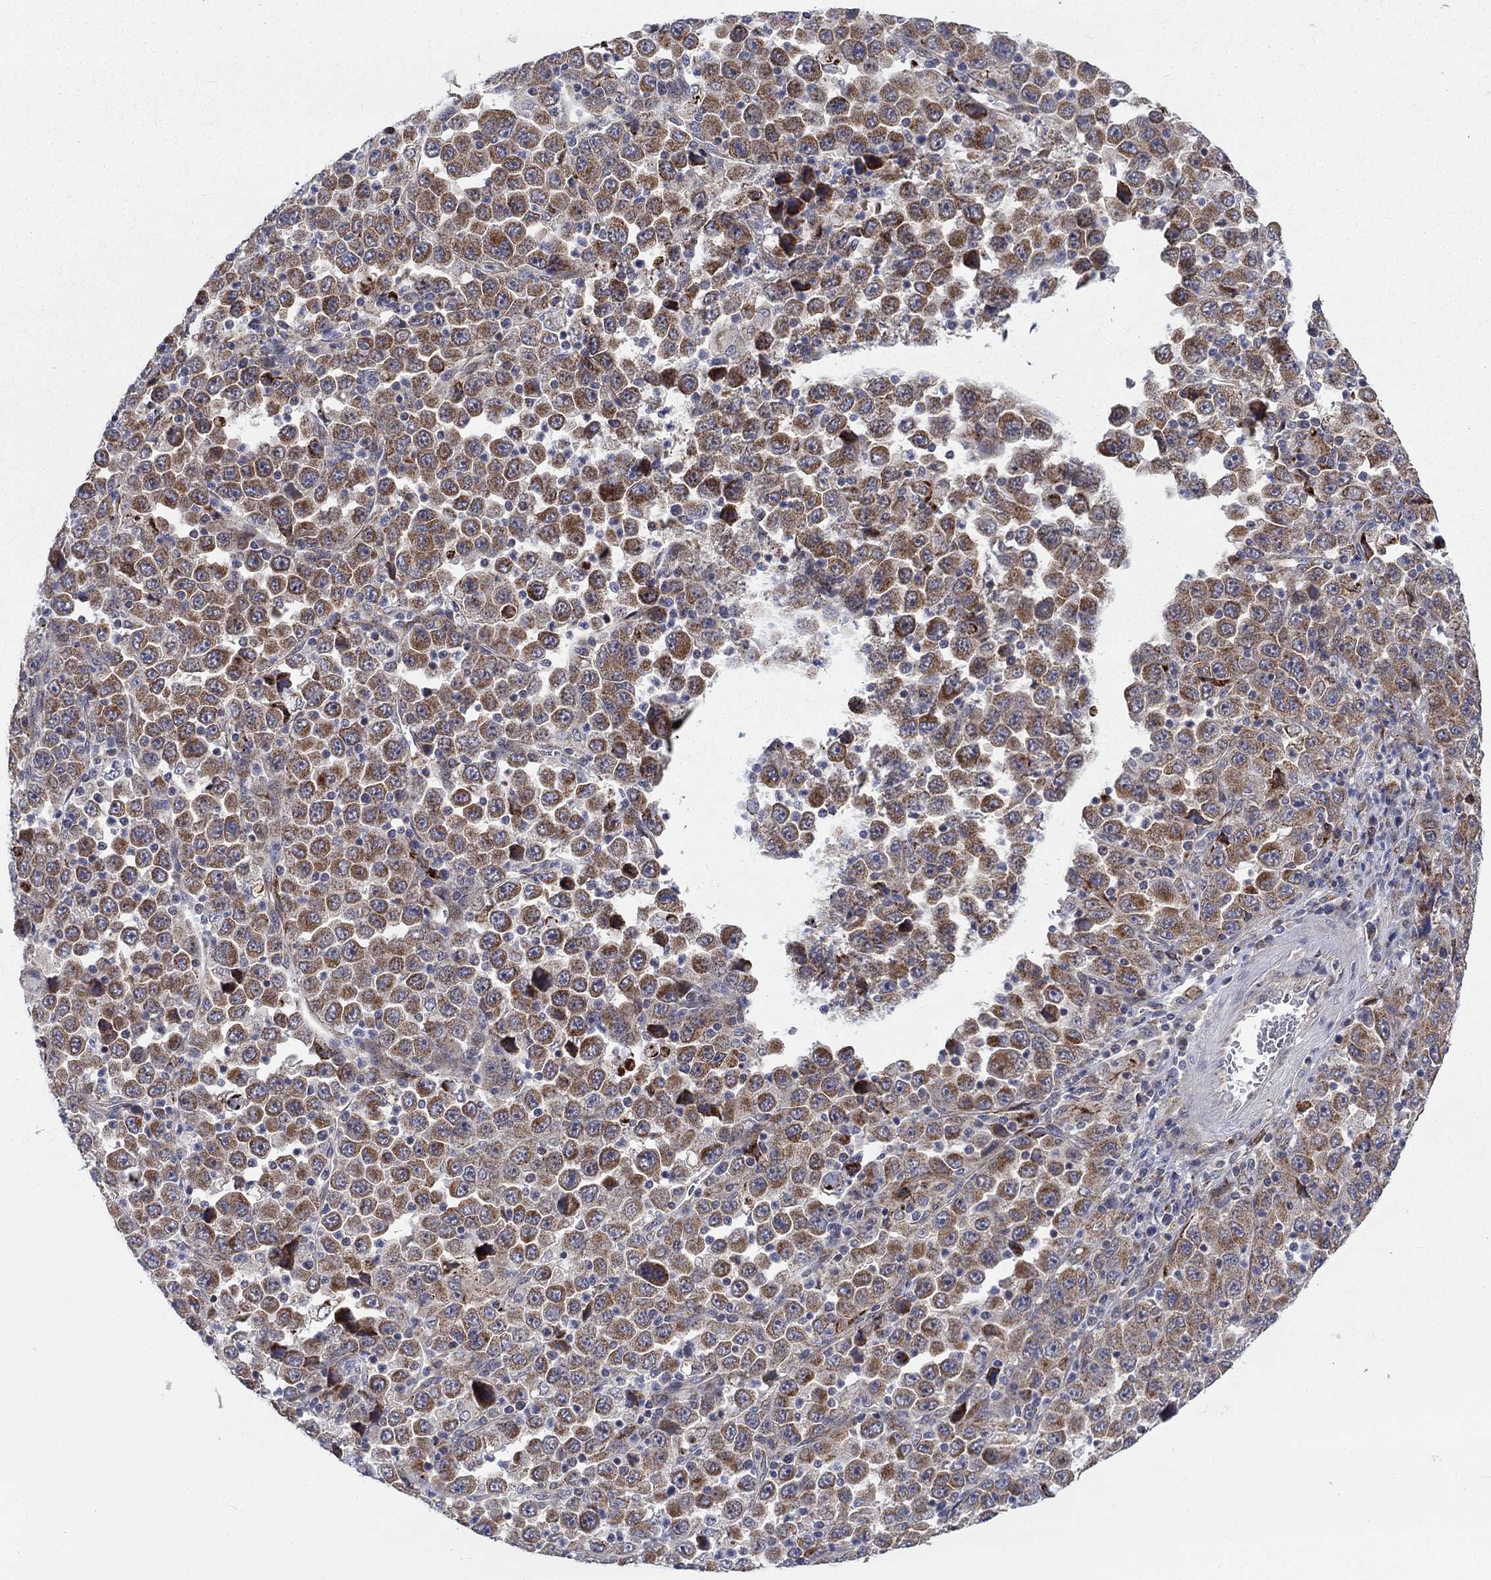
{"staining": {"intensity": "strong", "quantity": ">75%", "location": "cytoplasmic/membranous"}, "tissue": "stomach cancer", "cell_type": "Tumor cells", "image_type": "cancer", "snomed": [{"axis": "morphology", "description": "Normal tissue, NOS"}, {"axis": "morphology", "description": "Adenocarcinoma, NOS"}, {"axis": "topography", "description": "Stomach, upper"}, {"axis": "topography", "description": "Stomach"}], "caption": "IHC image of neoplastic tissue: stomach cancer stained using IHC exhibits high levels of strong protein expression localized specifically in the cytoplasmic/membranous of tumor cells, appearing as a cytoplasmic/membranous brown color.", "gene": "SLC35F2", "patient": {"sex": "male", "age": 59}}